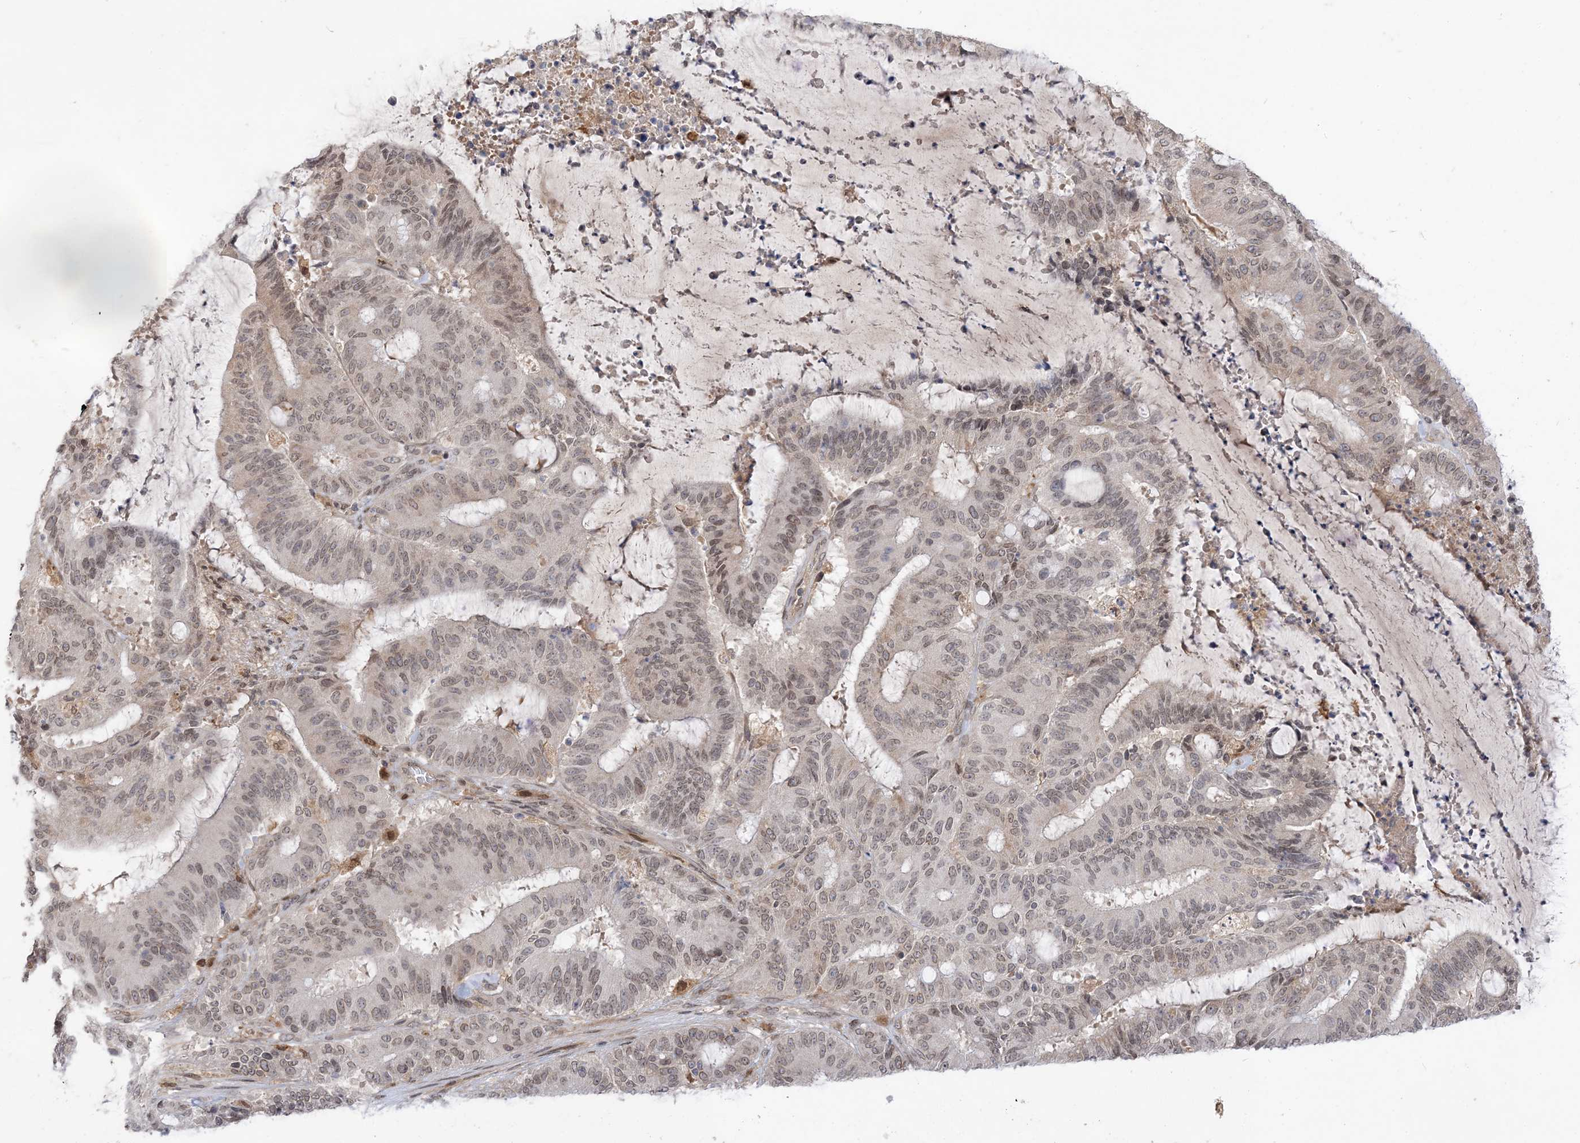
{"staining": {"intensity": "weak", "quantity": "25%-75%", "location": "cytoplasmic/membranous,nuclear"}, "tissue": "liver cancer", "cell_type": "Tumor cells", "image_type": "cancer", "snomed": [{"axis": "morphology", "description": "Normal tissue, NOS"}, {"axis": "morphology", "description": "Cholangiocarcinoma"}, {"axis": "topography", "description": "Liver"}, {"axis": "topography", "description": "Peripheral nerve tissue"}], "caption": "Immunohistochemical staining of liver cancer exhibits weak cytoplasmic/membranous and nuclear protein expression in about 25%-75% of tumor cells.", "gene": "NAGK", "patient": {"sex": "female", "age": 73}}